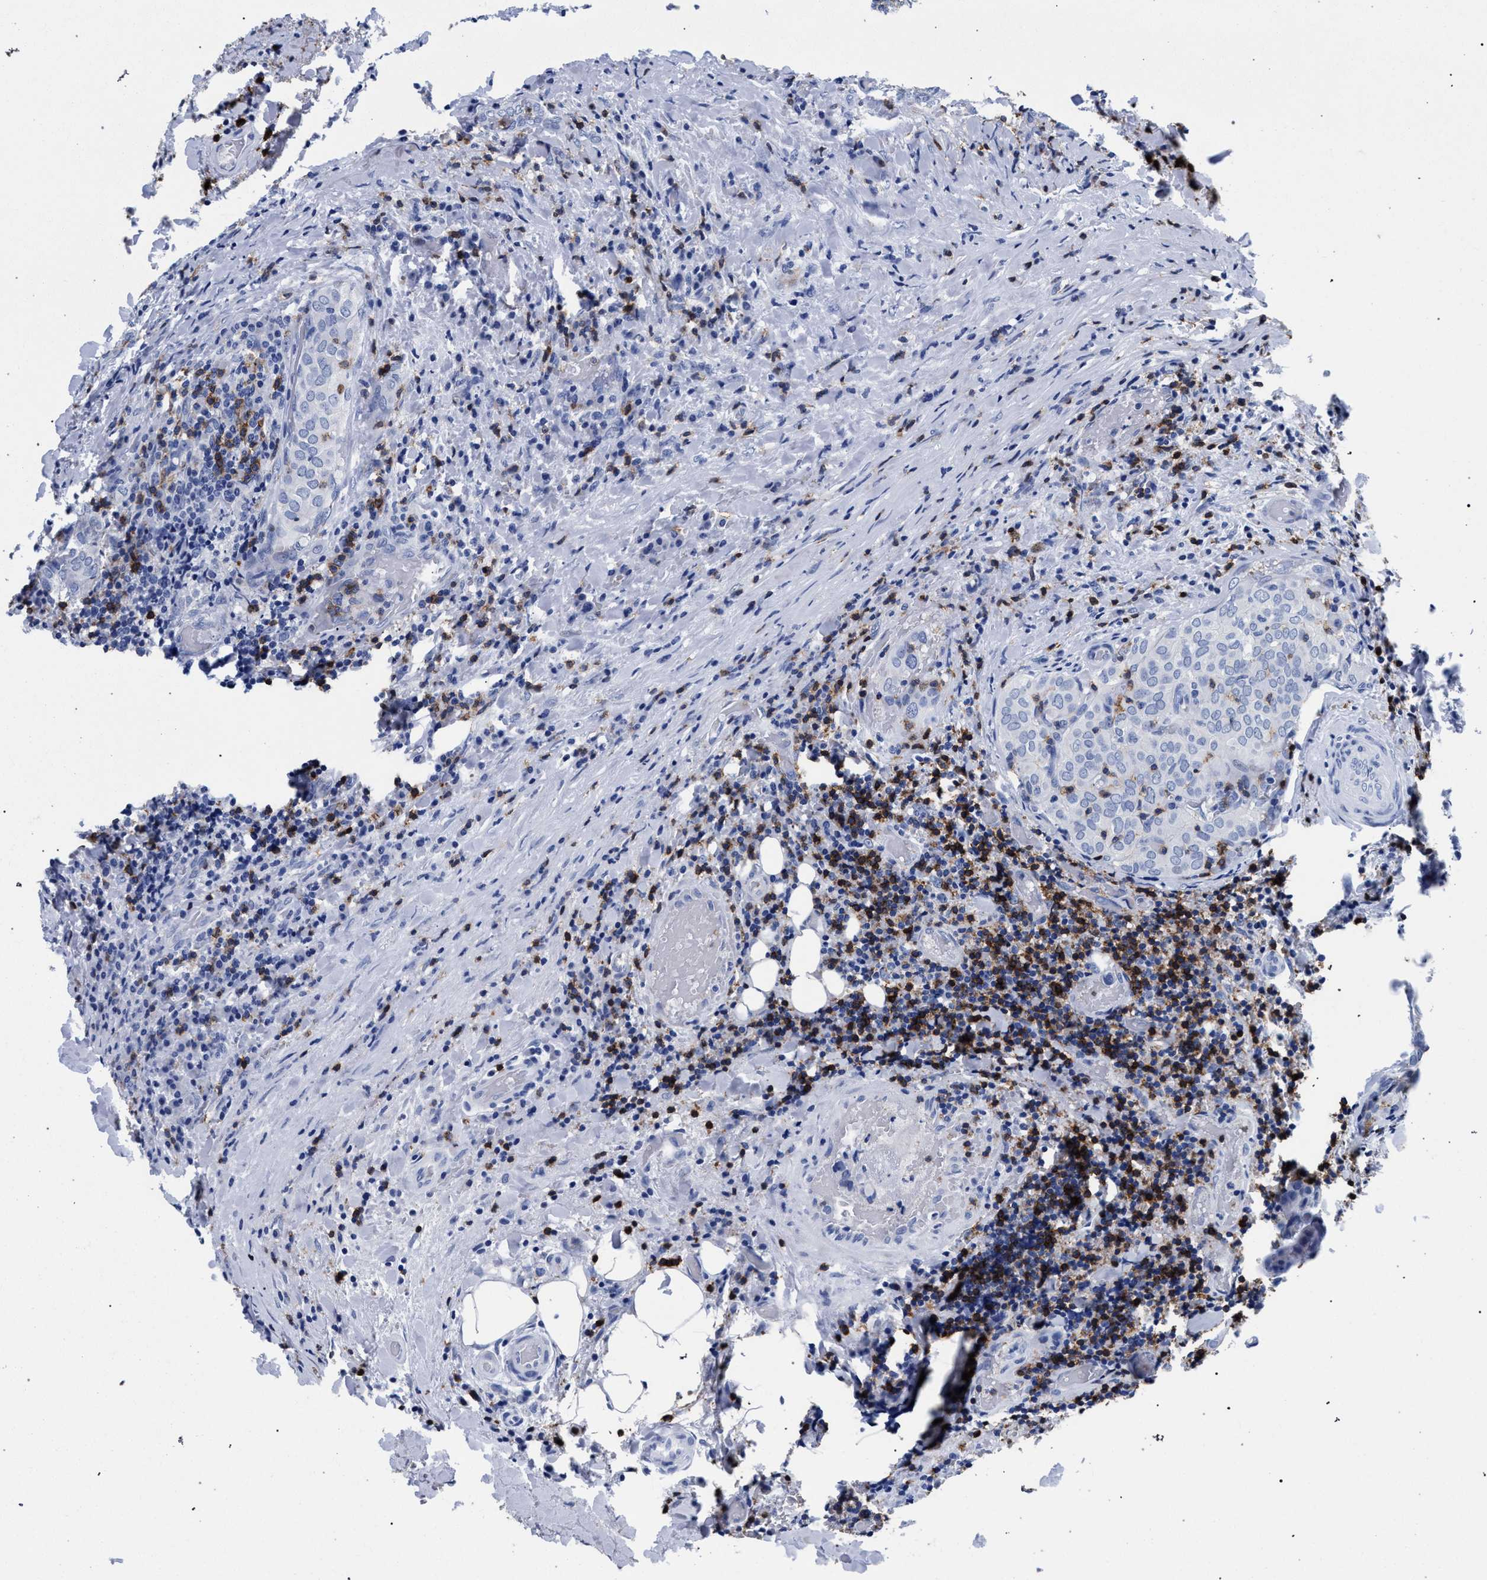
{"staining": {"intensity": "negative", "quantity": "none", "location": "none"}, "tissue": "thyroid cancer", "cell_type": "Tumor cells", "image_type": "cancer", "snomed": [{"axis": "morphology", "description": "Normal tissue, NOS"}, {"axis": "morphology", "description": "Papillary adenocarcinoma, NOS"}, {"axis": "topography", "description": "Thyroid gland"}], "caption": "DAB (3,3'-diaminobenzidine) immunohistochemical staining of human thyroid cancer reveals no significant expression in tumor cells.", "gene": "KLRK1", "patient": {"sex": "female", "age": 30}}